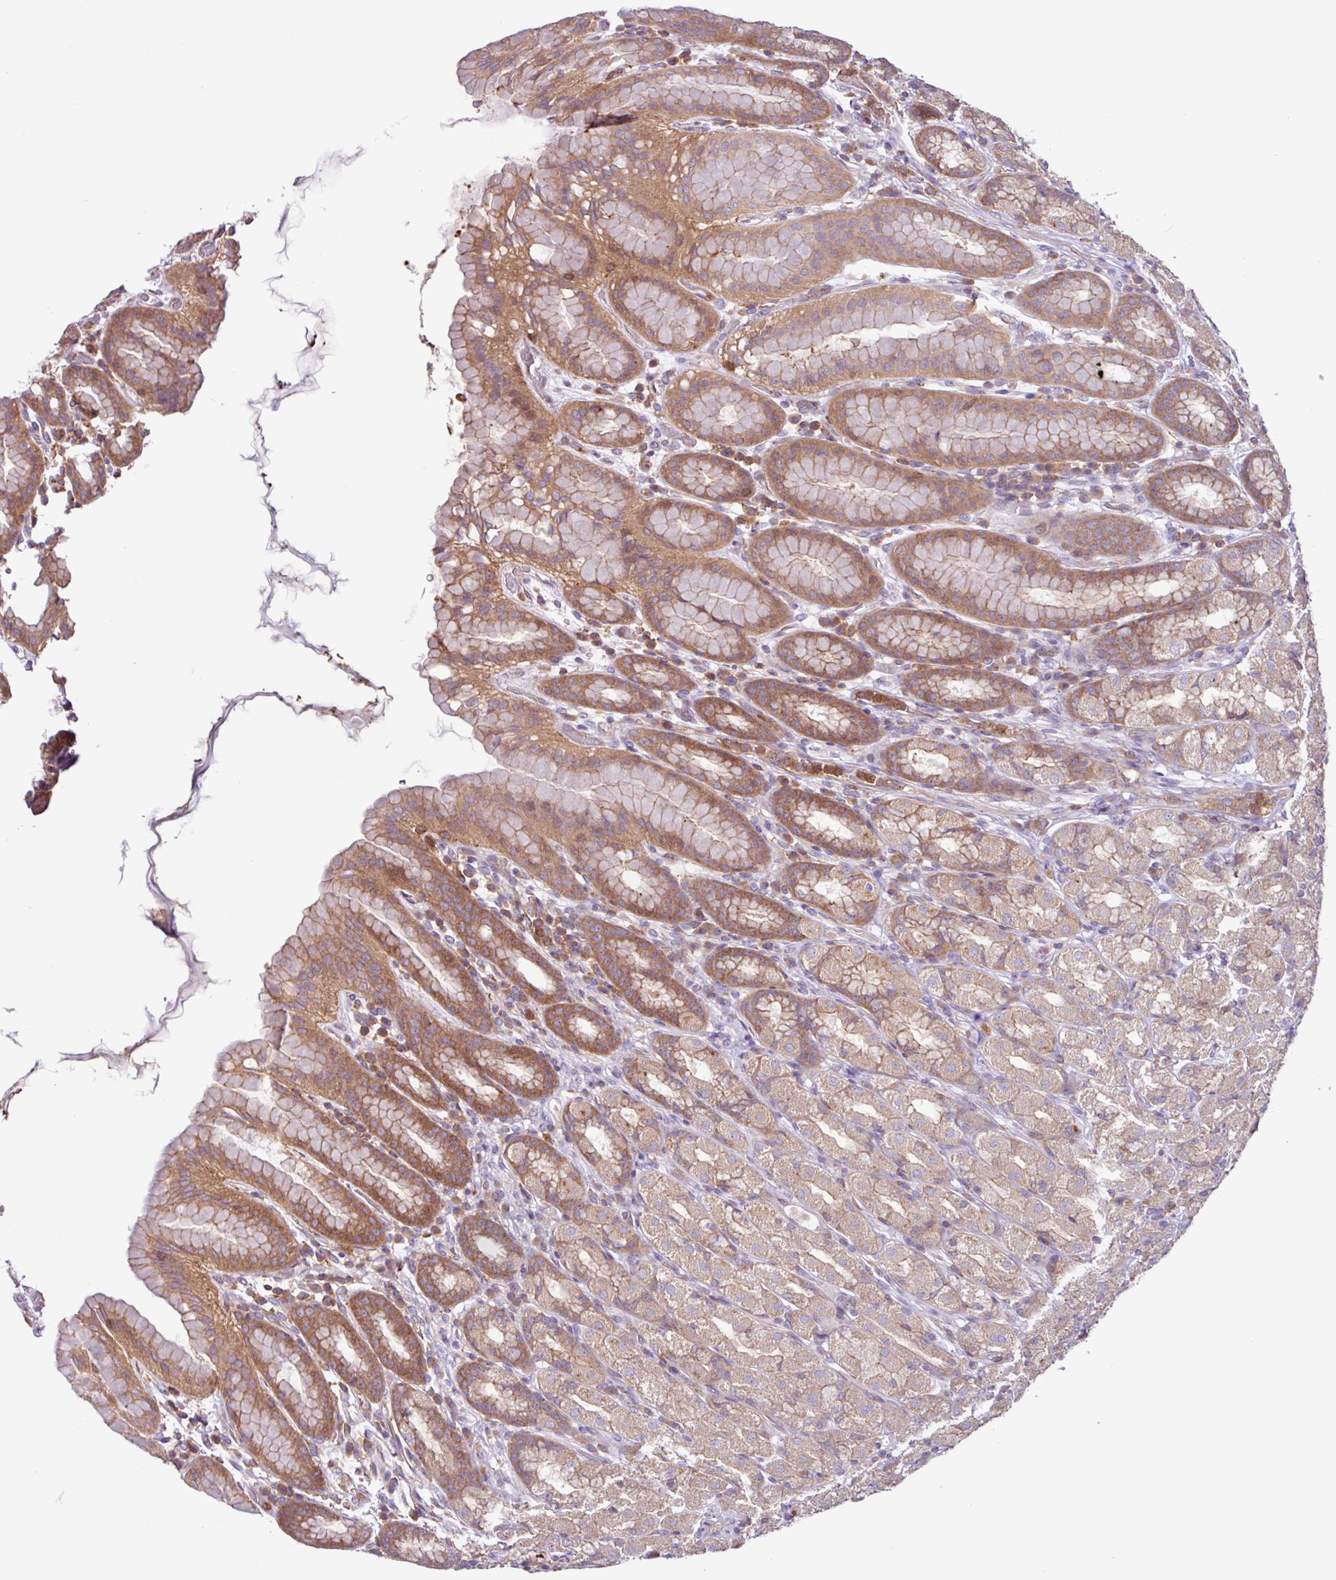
{"staining": {"intensity": "moderate", "quantity": ">75%", "location": "cytoplasmic/membranous"}, "tissue": "stomach", "cell_type": "Glandular cells", "image_type": "normal", "snomed": [{"axis": "morphology", "description": "Normal tissue, NOS"}, {"axis": "topography", "description": "Stomach, upper"}, {"axis": "topography", "description": "Stomach"}], "caption": "This micrograph shows immunohistochemistry (IHC) staining of benign human stomach, with medium moderate cytoplasmic/membranous expression in about >75% of glandular cells.", "gene": "ACTR3B", "patient": {"sex": "male", "age": 68}}